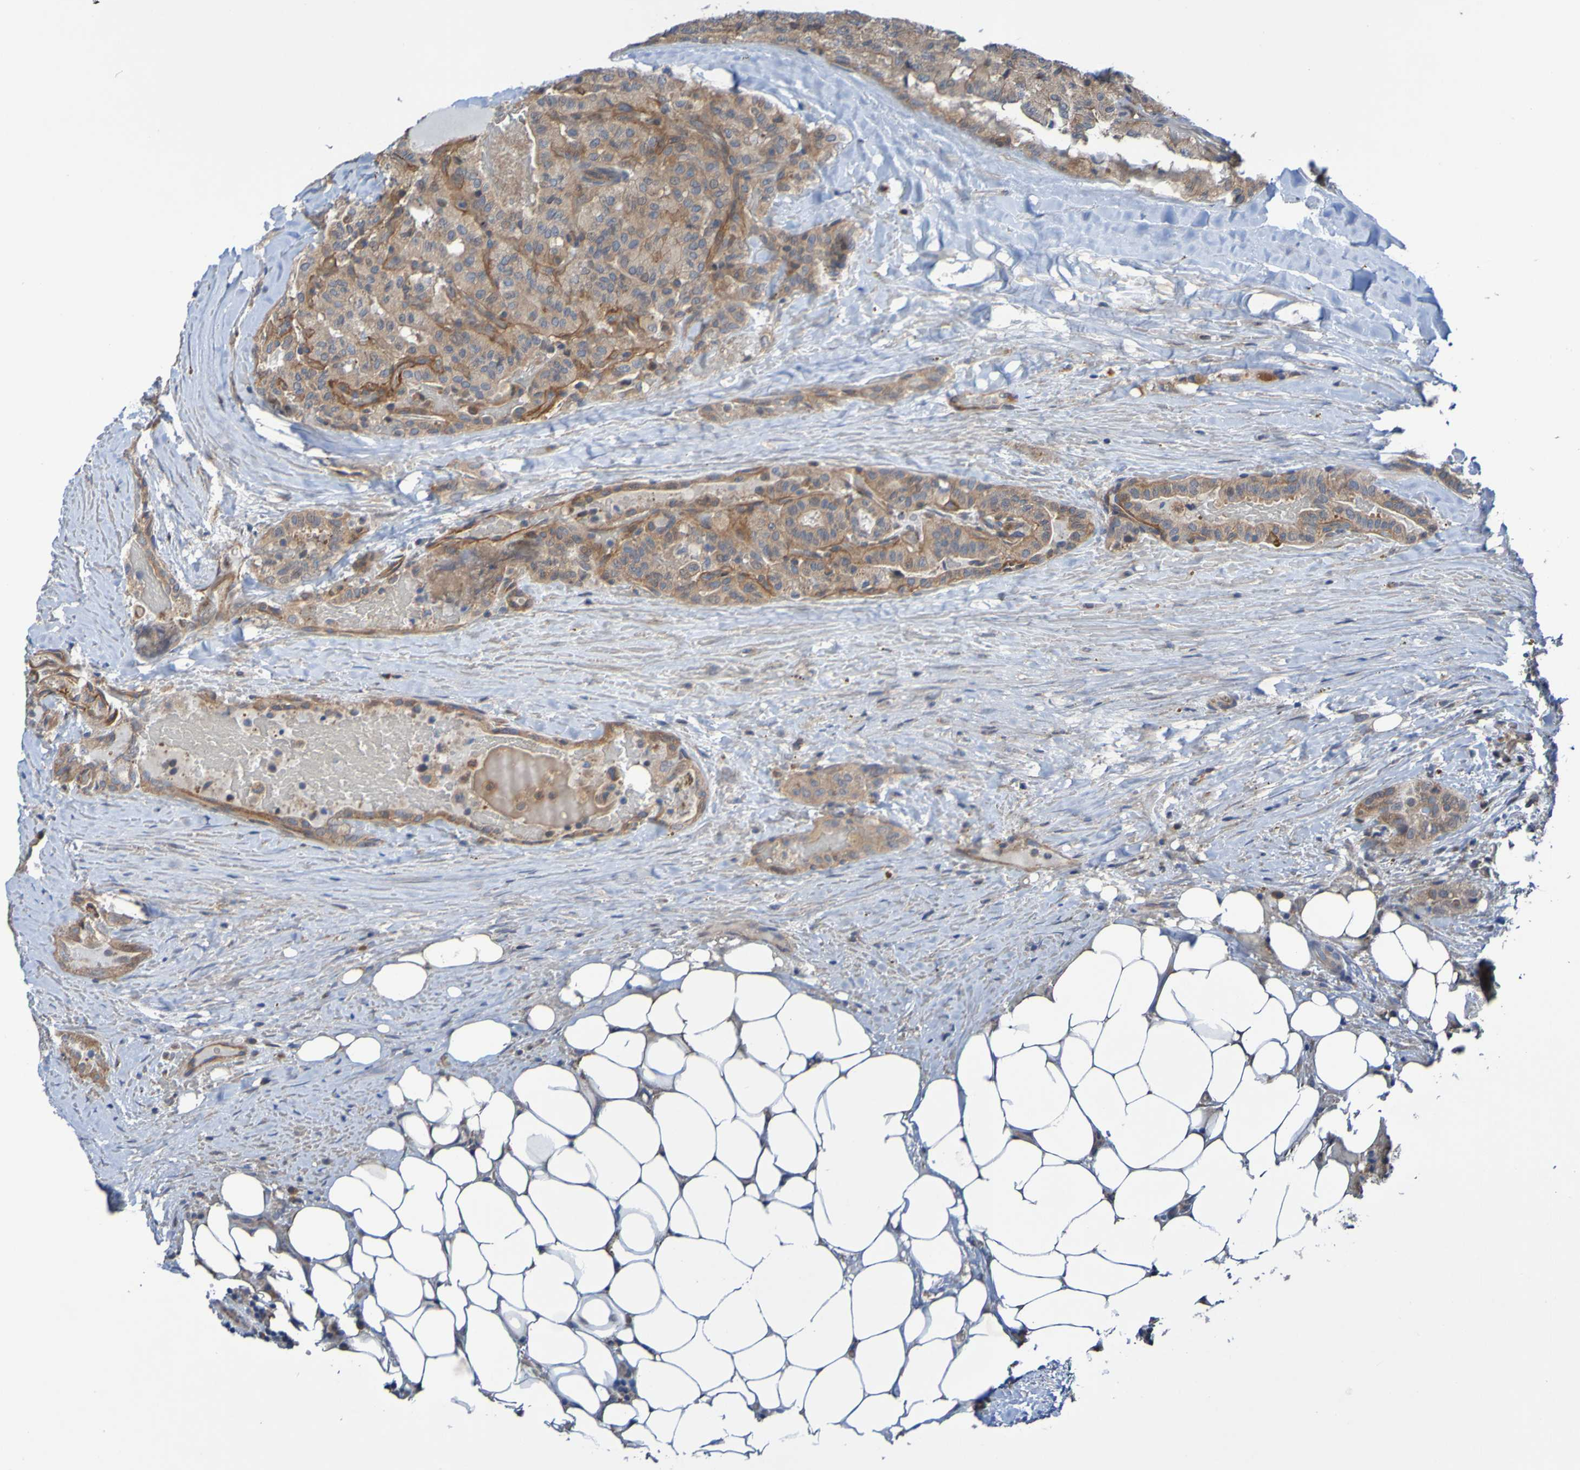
{"staining": {"intensity": "moderate", "quantity": ">75%", "location": "cytoplasmic/membranous"}, "tissue": "head and neck cancer", "cell_type": "Tumor cells", "image_type": "cancer", "snomed": [{"axis": "morphology", "description": "Squamous cell carcinoma, NOS"}, {"axis": "topography", "description": "Oral tissue"}, {"axis": "topography", "description": "Head-Neck"}], "caption": "Tumor cells reveal moderate cytoplasmic/membranous staining in approximately >75% of cells in head and neck cancer.", "gene": "SDK1", "patient": {"sex": "female", "age": 50}}